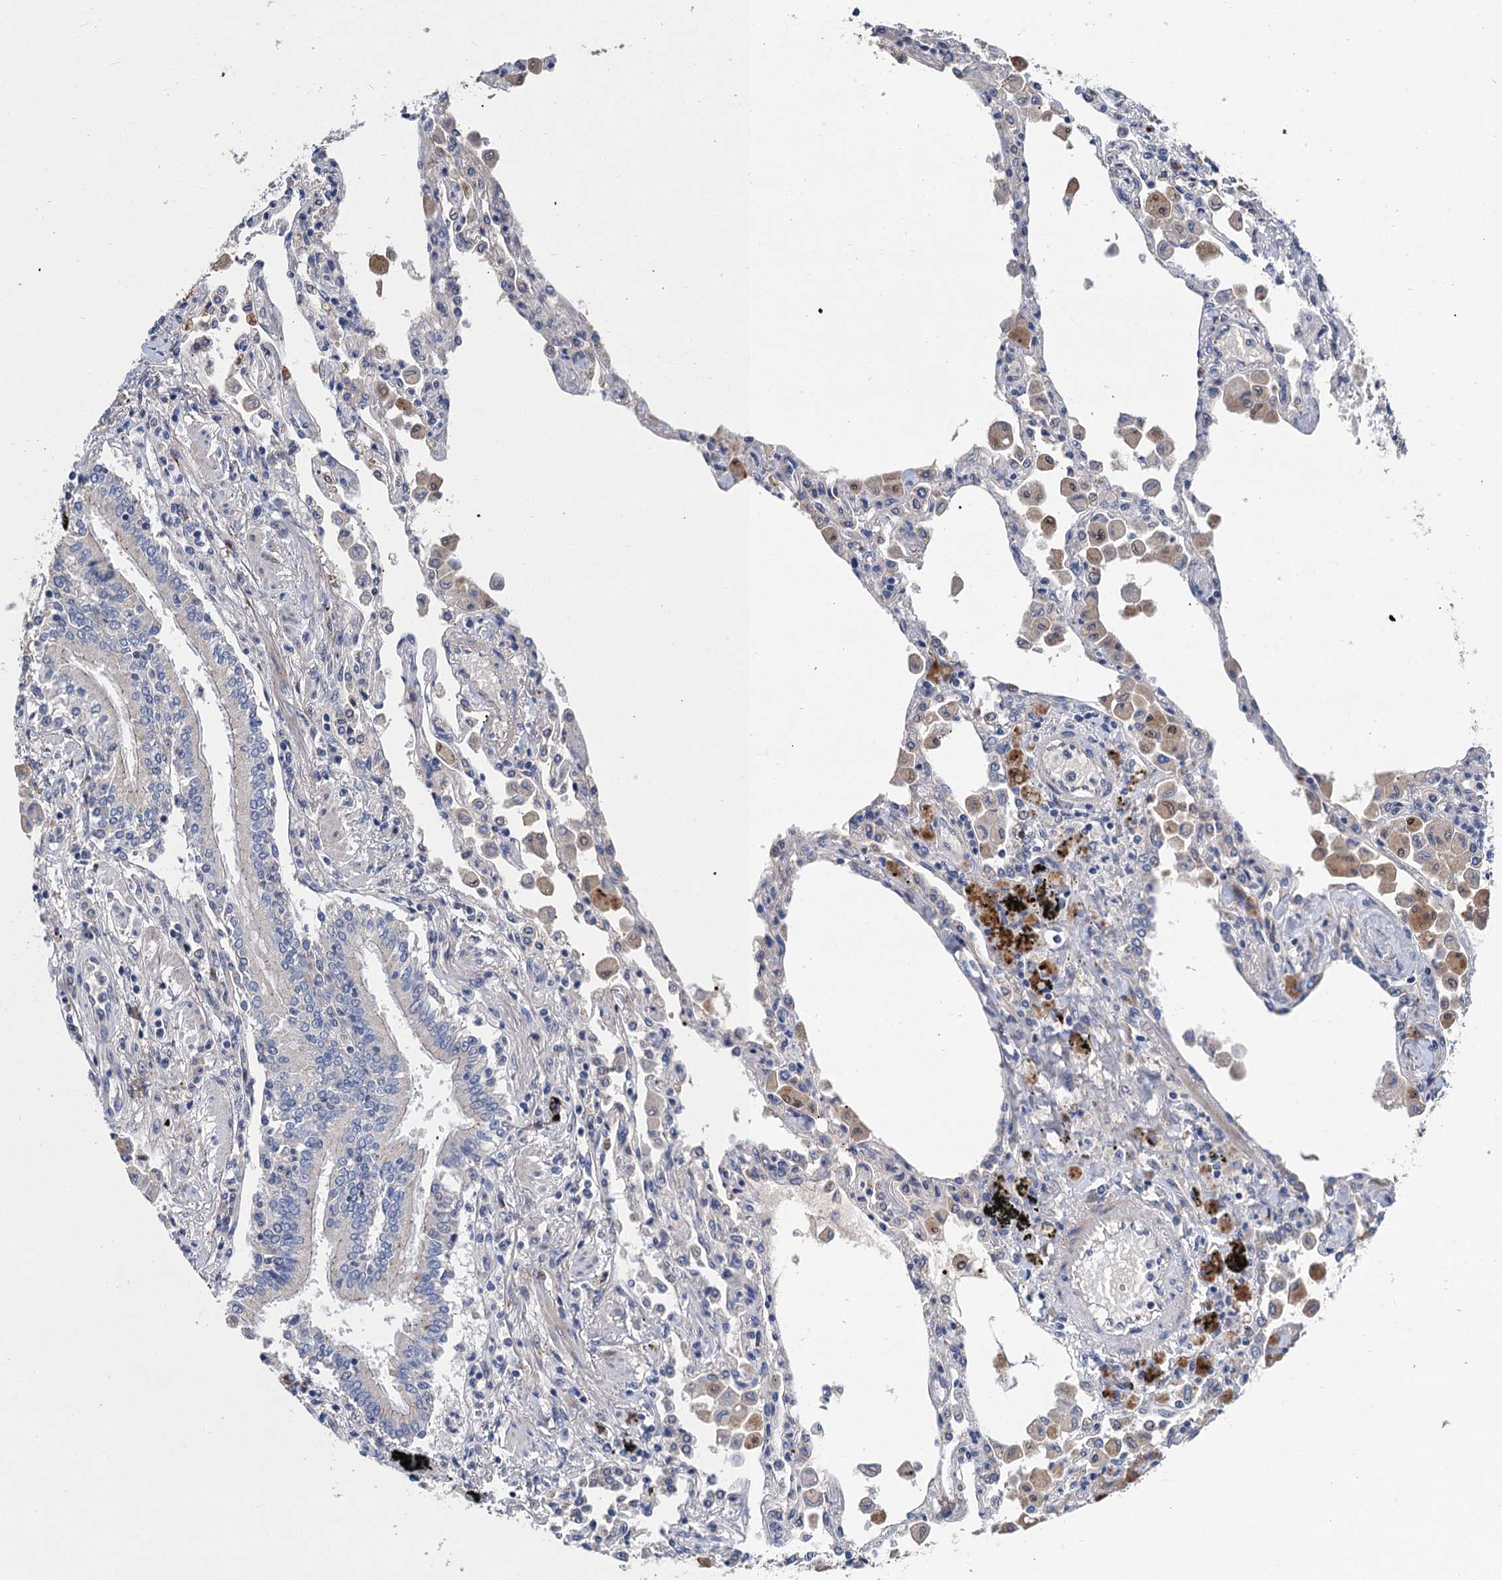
{"staining": {"intensity": "negative", "quantity": "none", "location": "none"}, "tissue": "lung", "cell_type": "Alveolar cells", "image_type": "normal", "snomed": [{"axis": "morphology", "description": "Normal tissue, NOS"}, {"axis": "topography", "description": "Bronchus"}, {"axis": "topography", "description": "Lung"}], "caption": "Alveolar cells show no significant expression in normal lung. Brightfield microscopy of IHC stained with DAB (3,3'-diaminobenzidine) (brown) and hematoxylin (blue), captured at high magnification.", "gene": "TRAF7", "patient": {"sex": "female", "age": 49}}